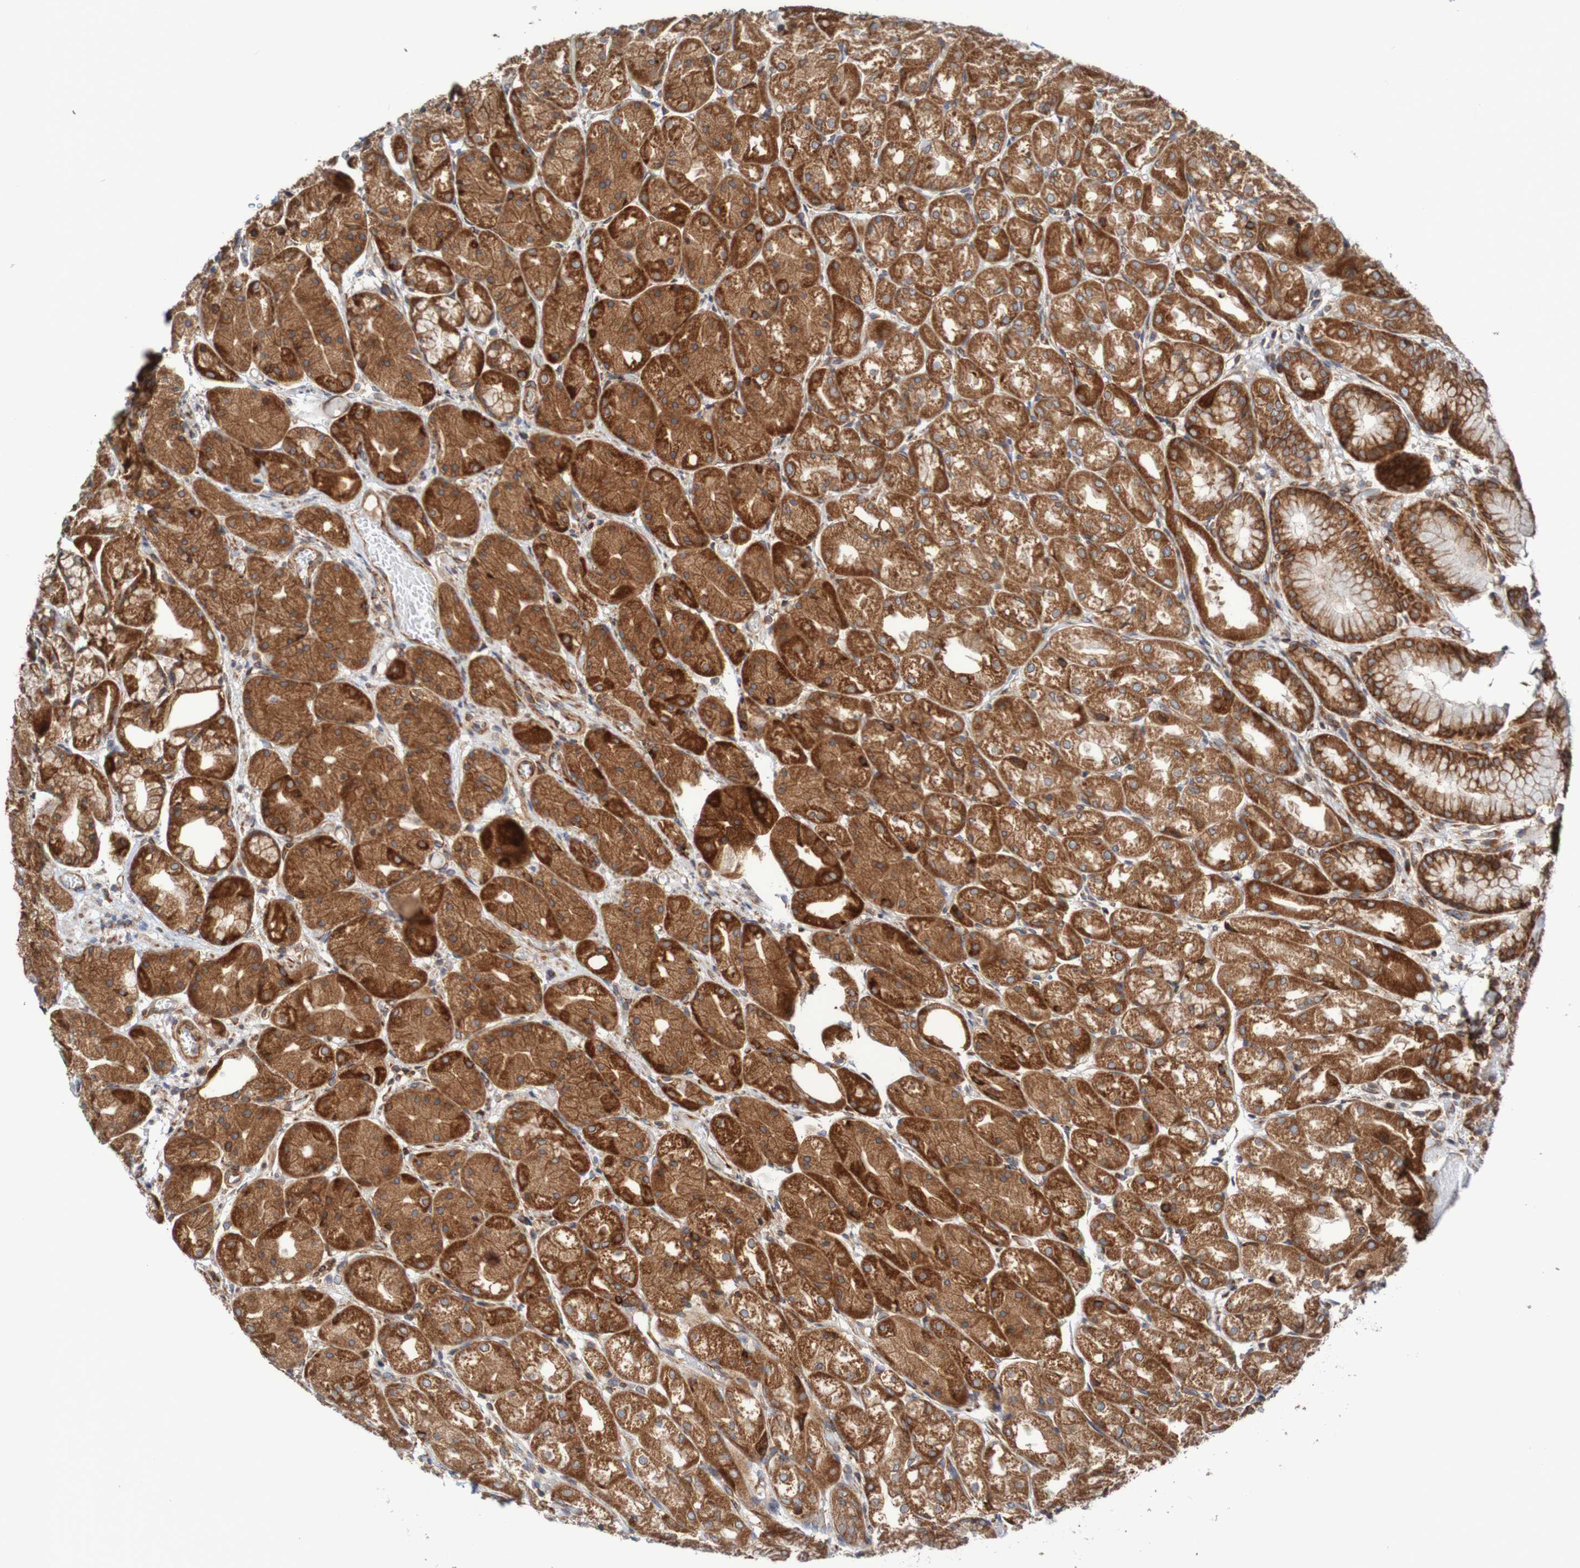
{"staining": {"intensity": "strong", "quantity": ">75%", "location": "cytoplasmic/membranous"}, "tissue": "stomach", "cell_type": "Glandular cells", "image_type": "normal", "snomed": [{"axis": "morphology", "description": "Normal tissue, NOS"}, {"axis": "topography", "description": "Stomach, upper"}], "caption": "The photomicrograph displays staining of benign stomach, revealing strong cytoplasmic/membranous protein staining (brown color) within glandular cells.", "gene": "FXR2", "patient": {"sex": "male", "age": 72}}